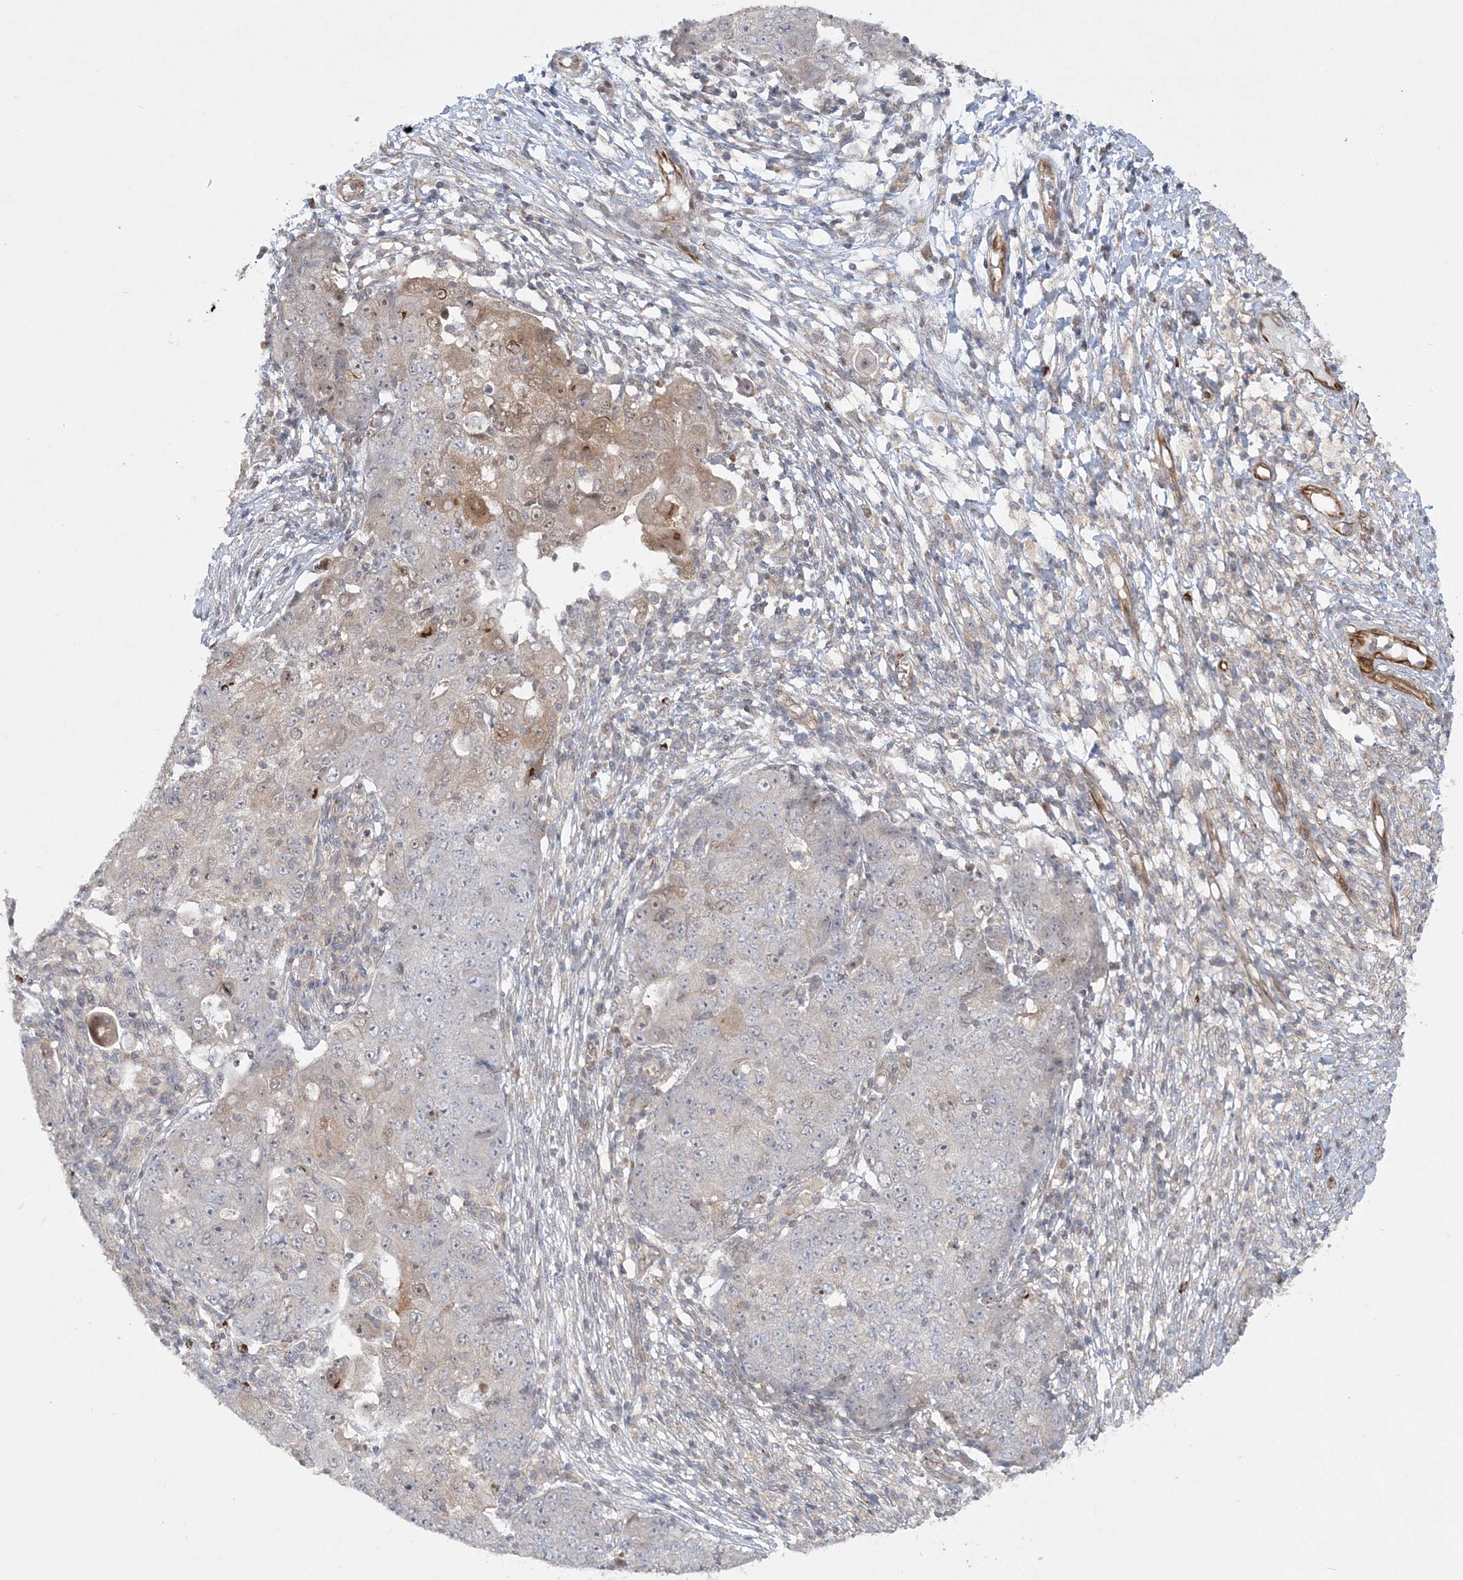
{"staining": {"intensity": "moderate", "quantity": "<25%", "location": "cytoplasmic/membranous,nuclear"}, "tissue": "ovarian cancer", "cell_type": "Tumor cells", "image_type": "cancer", "snomed": [{"axis": "morphology", "description": "Carcinoma, endometroid"}, {"axis": "topography", "description": "Ovary"}], "caption": "High-magnification brightfield microscopy of endometroid carcinoma (ovarian) stained with DAB (brown) and counterstained with hematoxylin (blue). tumor cells exhibit moderate cytoplasmic/membranous and nuclear expression is identified in approximately<25% of cells.", "gene": "INPP1", "patient": {"sex": "female", "age": 42}}